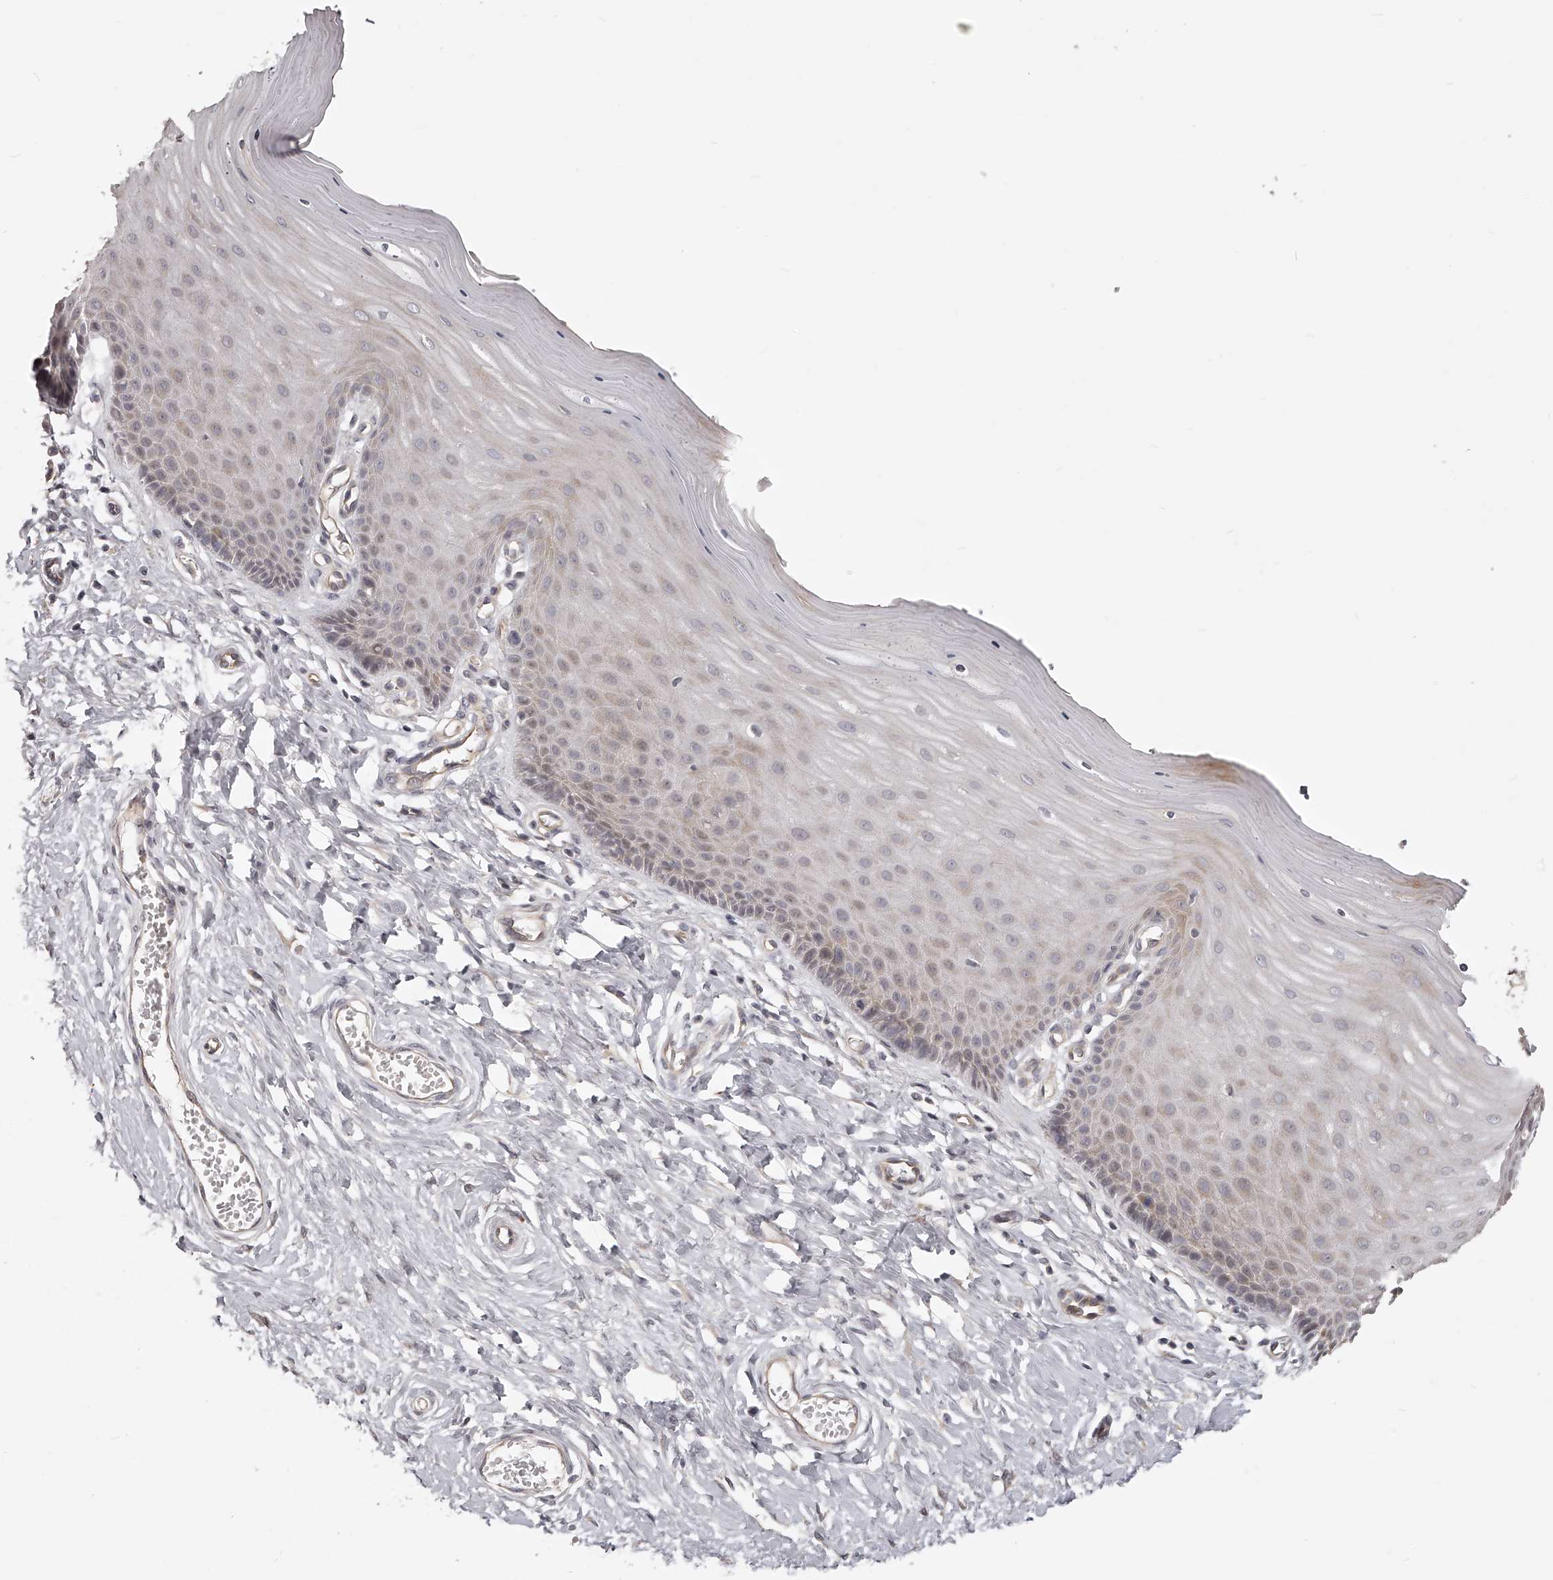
{"staining": {"intensity": "negative", "quantity": "none", "location": "none"}, "tissue": "cervix", "cell_type": "Glandular cells", "image_type": "normal", "snomed": [{"axis": "morphology", "description": "Normal tissue, NOS"}, {"axis": "topography", "description": "Cervix"}], "caption": "Glandular cells show no significant staining in unremarkable cervix. (DAB (3,3'-diaminobenzidine) IHC, high magnification).", "gene": "ZNF582", "patient": {"sex": "female", "age": 55}}